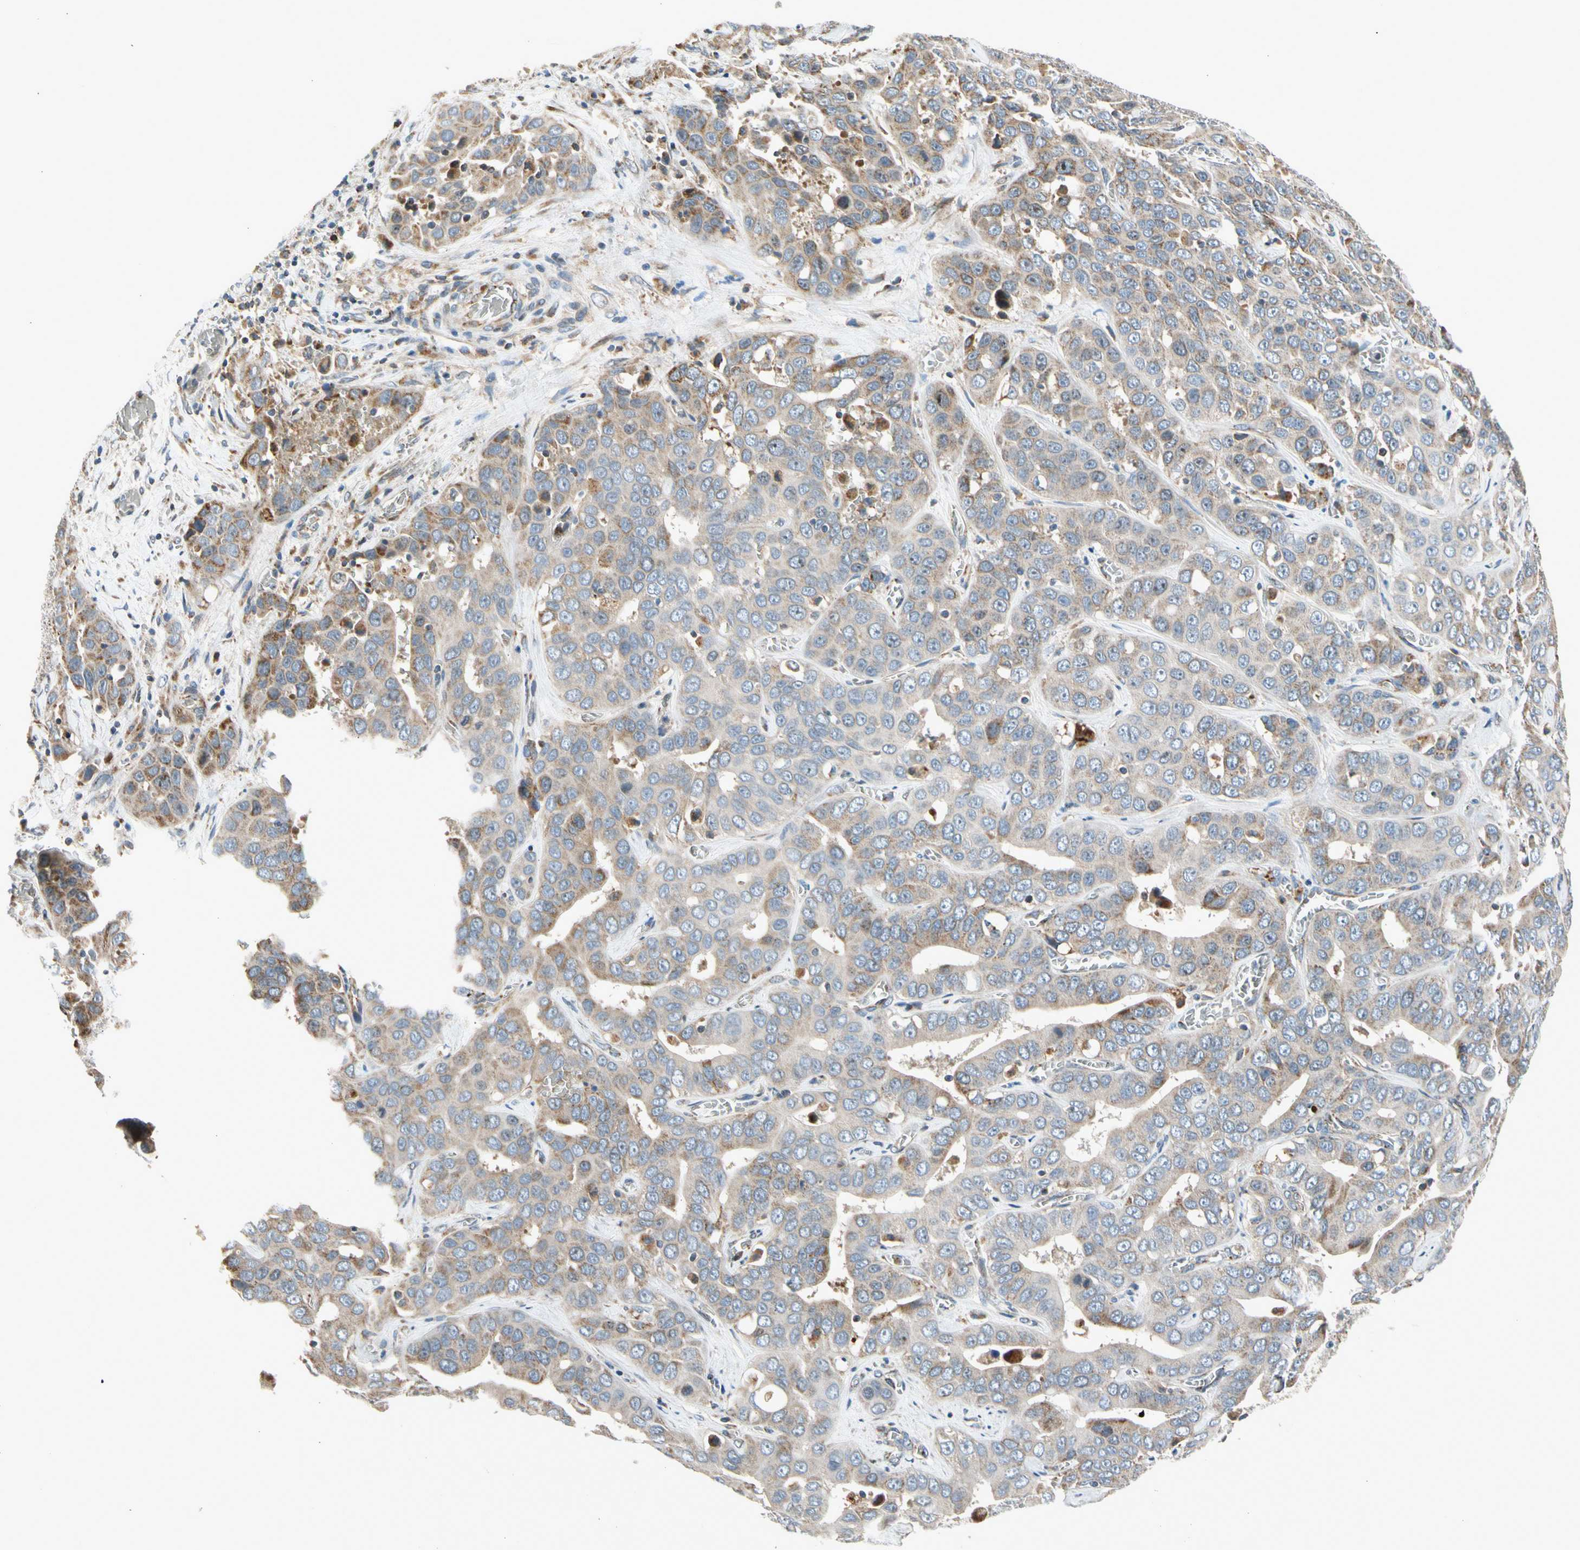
{"staining": {"intensity": "weak", "quantity": ">75%", "location": "cytoplasmic/membranous"}, "tissue": "liver cancer", "cell_type": "Tumor cells", "image_type": "cancer", "snomed": [{"axis": "morphology", "description": "Cholangiocarcinoma"}, {"axis": "topography", "description": "Liver"}], "caption": "DAB (3,3'-diaminobenzidine) immunohistochemical staining of human cholangiocarcinoma (liver) demonstrates weak cytoplasmic/membranous protein staining in approximately >75% of tumor cells.", "gene": "NPHP3", "patient": {"sex": "female", "age": 52}}